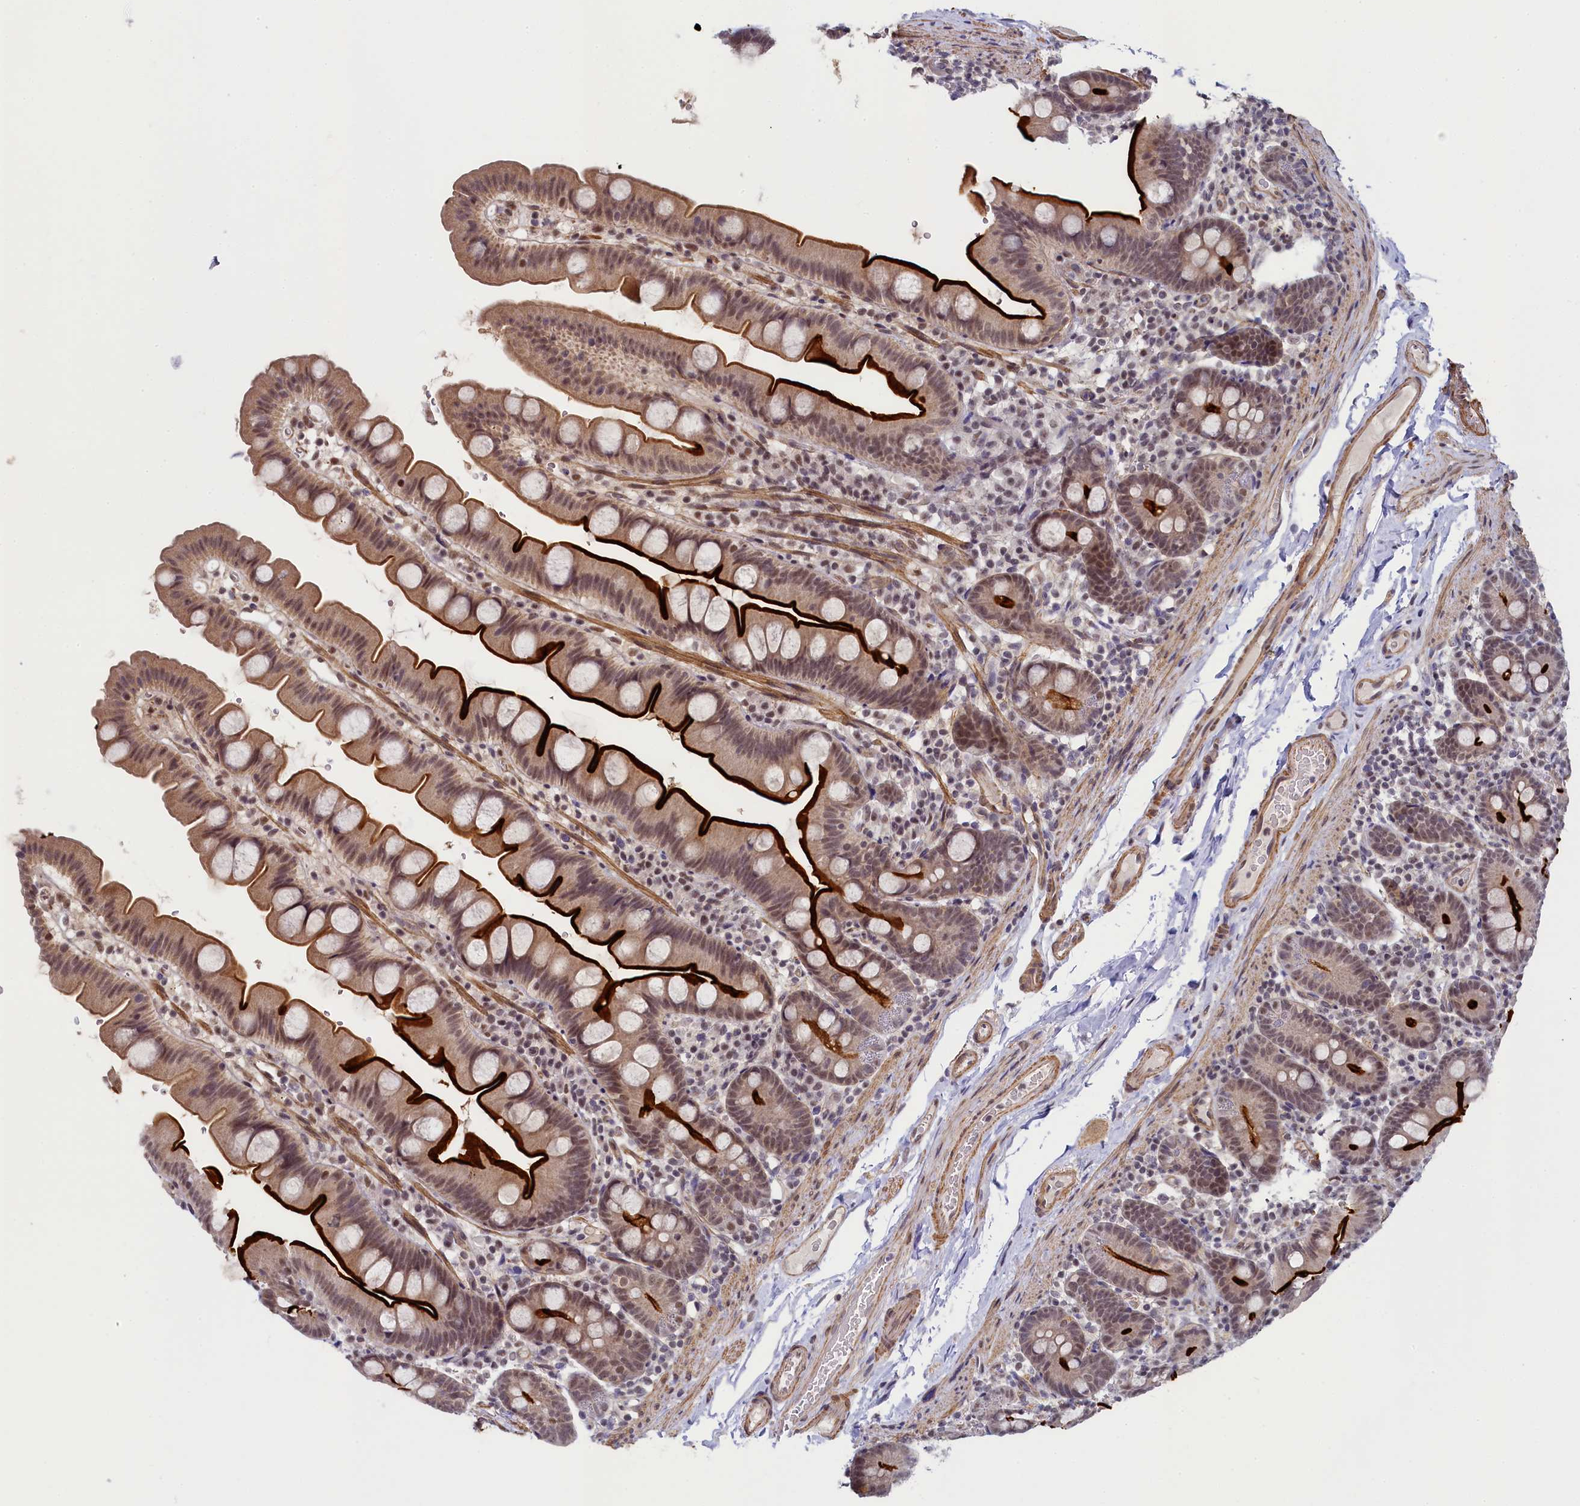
{"staining": {"intensity": "strong", "quantity": "25%-75%", "location": "cytoplasmic/membranous,nuclear"}, "tissue": "small intestine", "cell_type": "Glandular cells", "image_type": "normal", "snomed": [{"axis": "morphology", "description": "Normal tissue, NOS"}, {"axis": "topography", "description": "Small intestine"}], "caption": "Protein staining demonstrates strong cytoplasmic/membranous,nuclear staining in approximately 25%-75% of glandular cells in unremarkable small intestine.", "gene": "INTS14", "patient": {"sex": "female", "age": 68}}